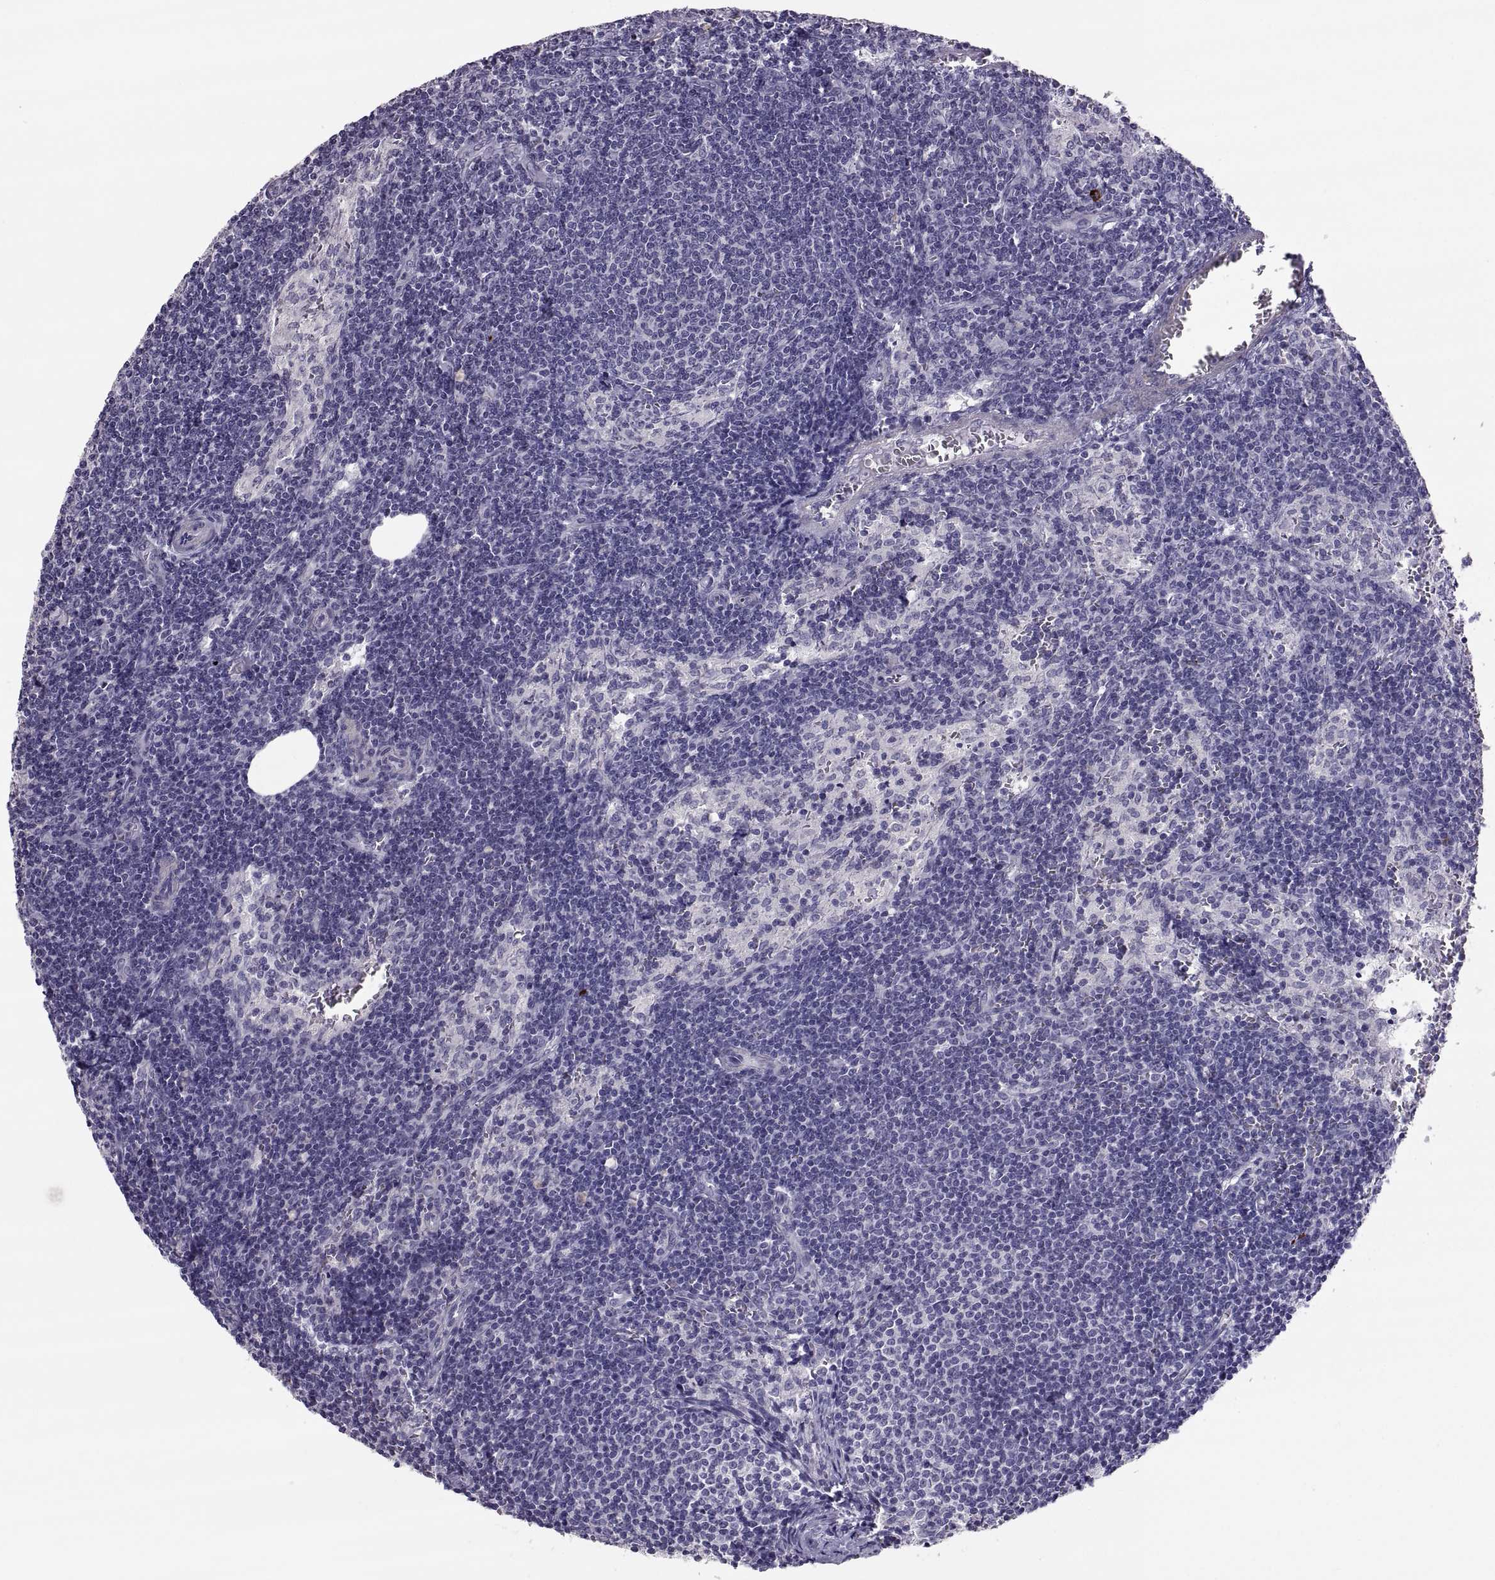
{"staining": {"intensity": "negative", "quantity": "none", "location": "none"}, "tissue": "lymph node", "cell_type": "Germinal center cells", "image_type": "normal", "snomed": [{"axis": "morphology", "description": "Normal tissue, NOS"}, {"axis": "topography", "description": "Lymph node"}], "caption": "A photomicrograph of human lymph node is negative for staining in germinal center cells. The staining is performed using DAB brown chromogen with nuclei counter-stained in using hematoxylin.", "gene": "IGSF1", "patient": {"sex": "female", "age": 50}}